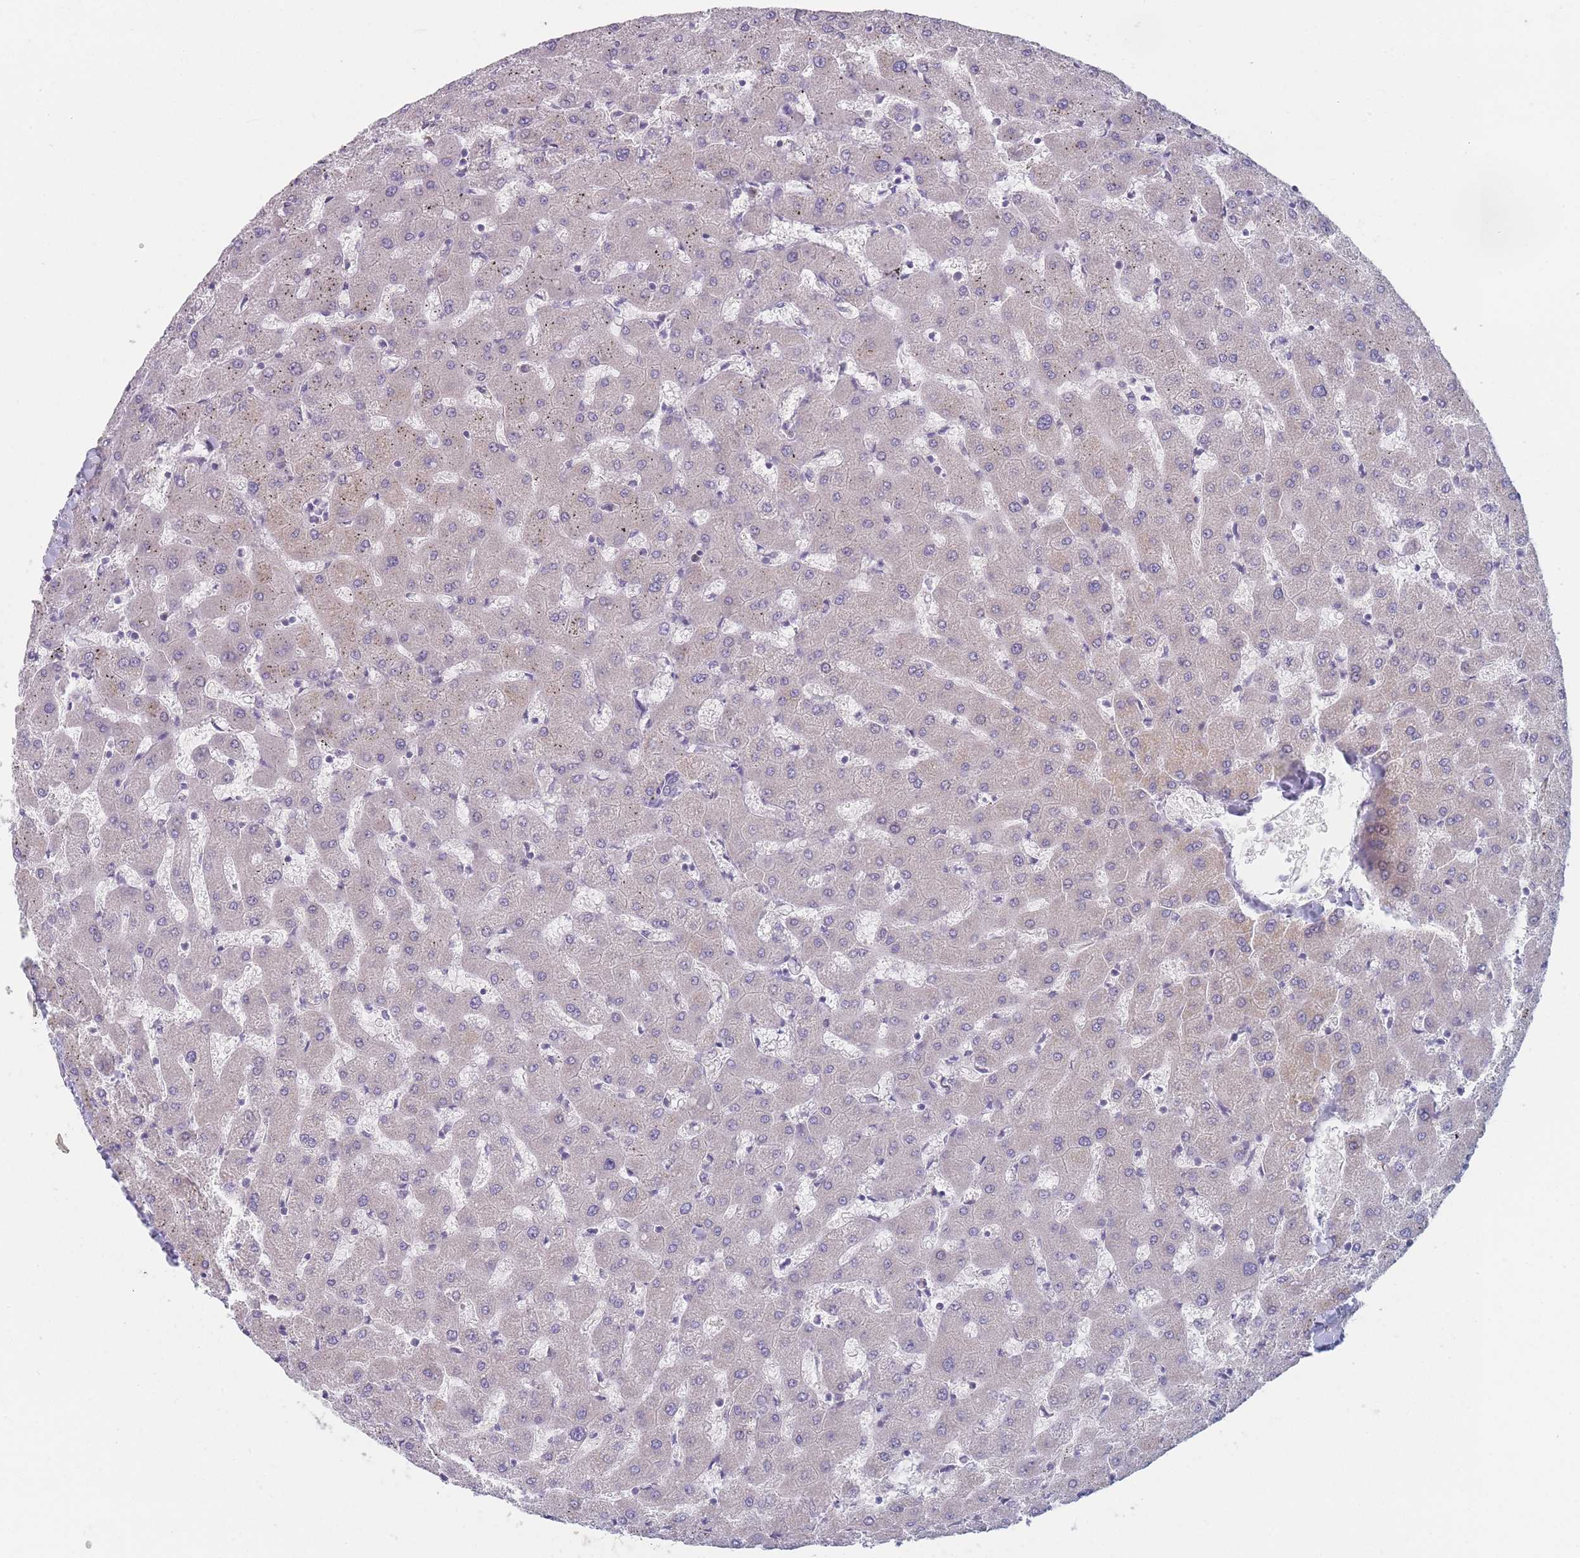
{"staining": {"intensity": "negative", "quantity": "none", "location": "none"}, "tissue": "liver", "cell_type": "Cholangiocytes", "image_type": "normal", "snomed": [{"axis": "morphology", "description": "Normal tissue, NOS"}, {"axis": "topography", "description": "Liver"}], "caption": "Immunohistochemical staining of benign human liver exhibits no significant expression in cholangiocytes. Brightfield microscopy of IHC stained with DAB (3,3'-diaminobenzidine) (brown) and hematoxylin (blue), captured at high magnification.", "gene": "ANKRD10", "patient": {"sex": "female", "age": 63}}